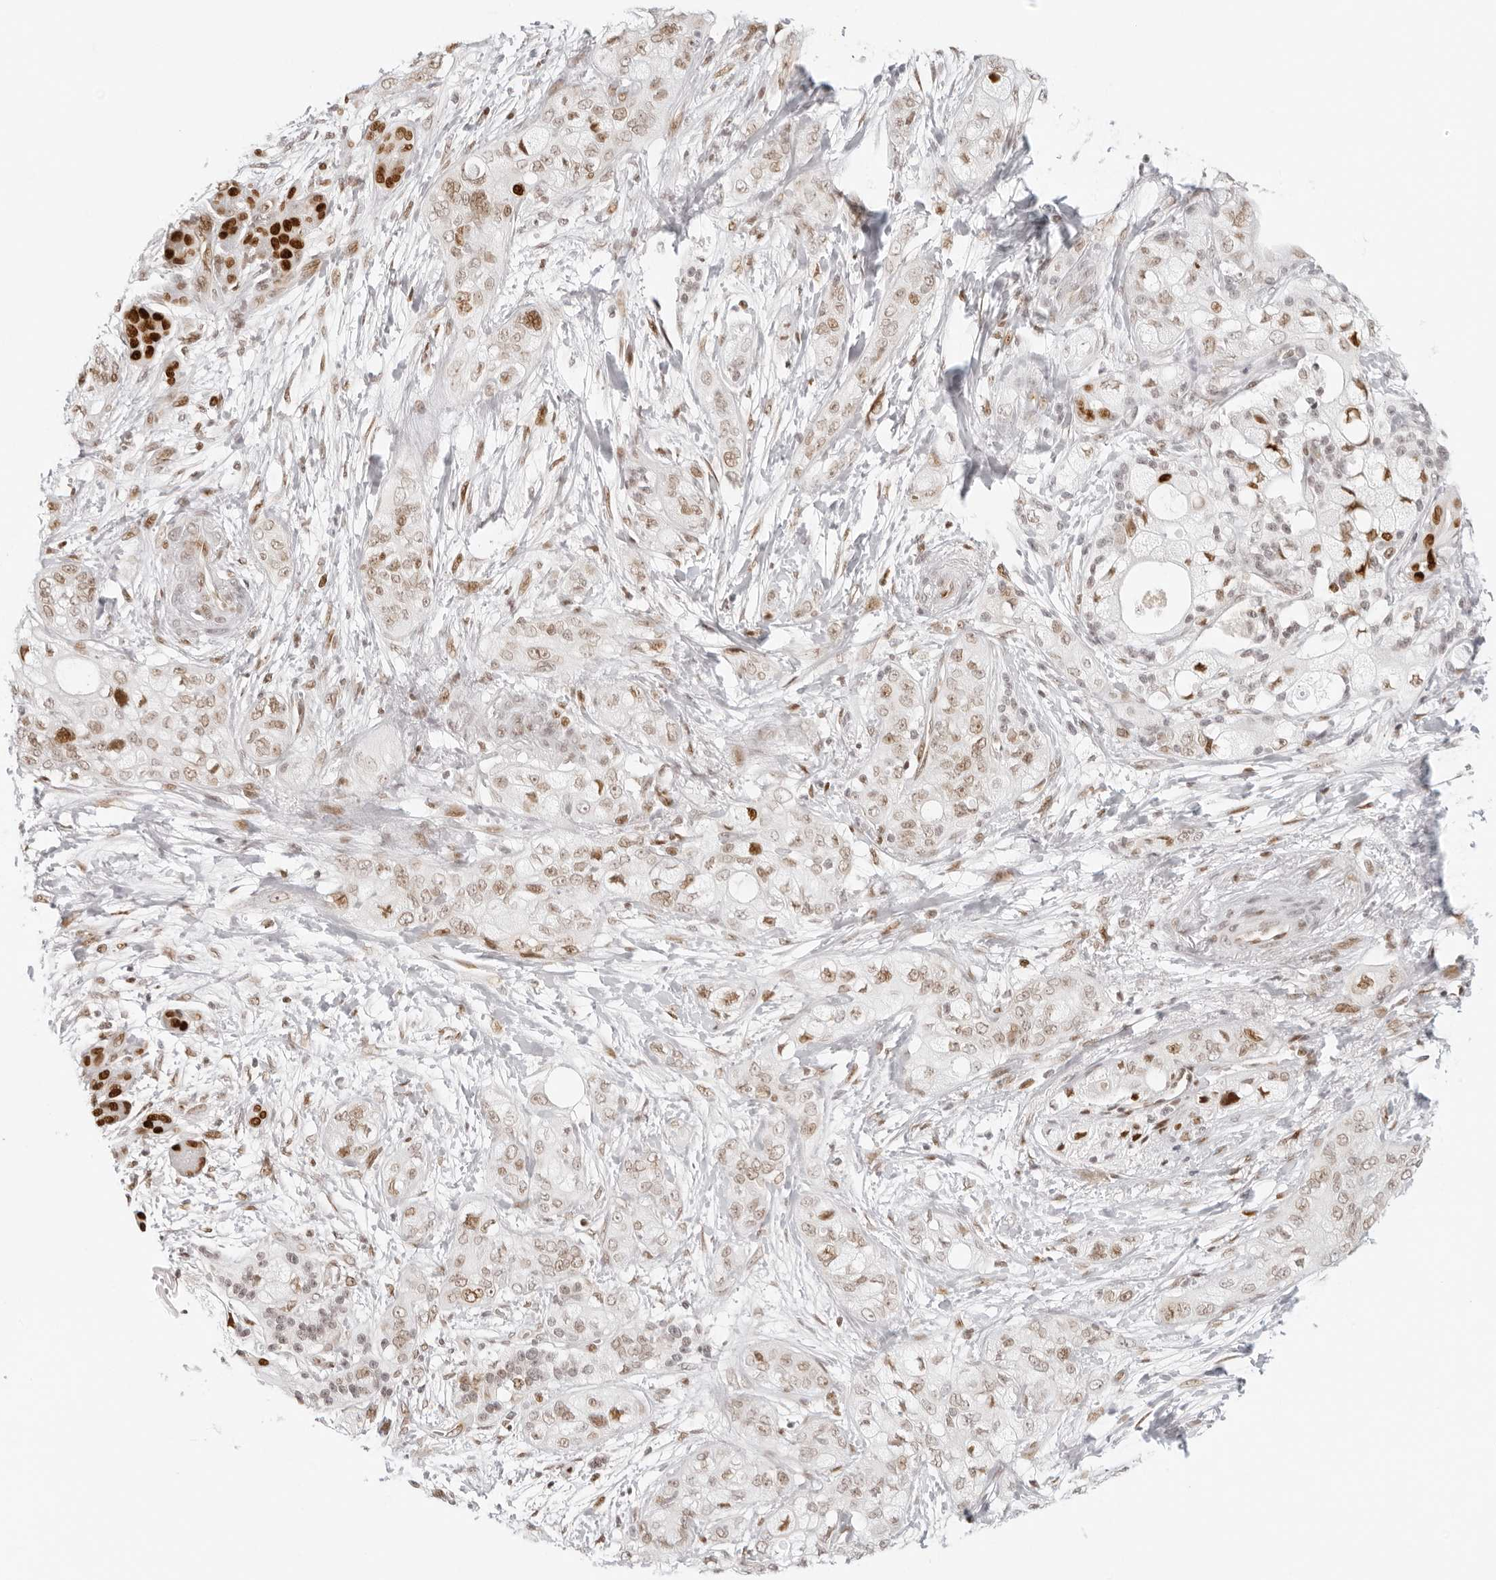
{"staining": {"intensity": "moderate", "quantity": "<25%", "location": "nuclear"}, "tissue": "pancreatic cancer", "cell_type": "Tumor cells", "image_type": "cancer", "snomed": [{"axis": "morphology", "description": "Adenocarcinoma, NOS"}, {"axis": "topography", "description": "Pancreas"}], "caption": "Pancreatic cancer (adenocarcinoma) tissue exhibits moderate nuclear expression in approximately <25% of tumor cells, visualized by immunohistochemistry.", "gene": "RCC1", "patient": {"sex": "male", "age": 70}}